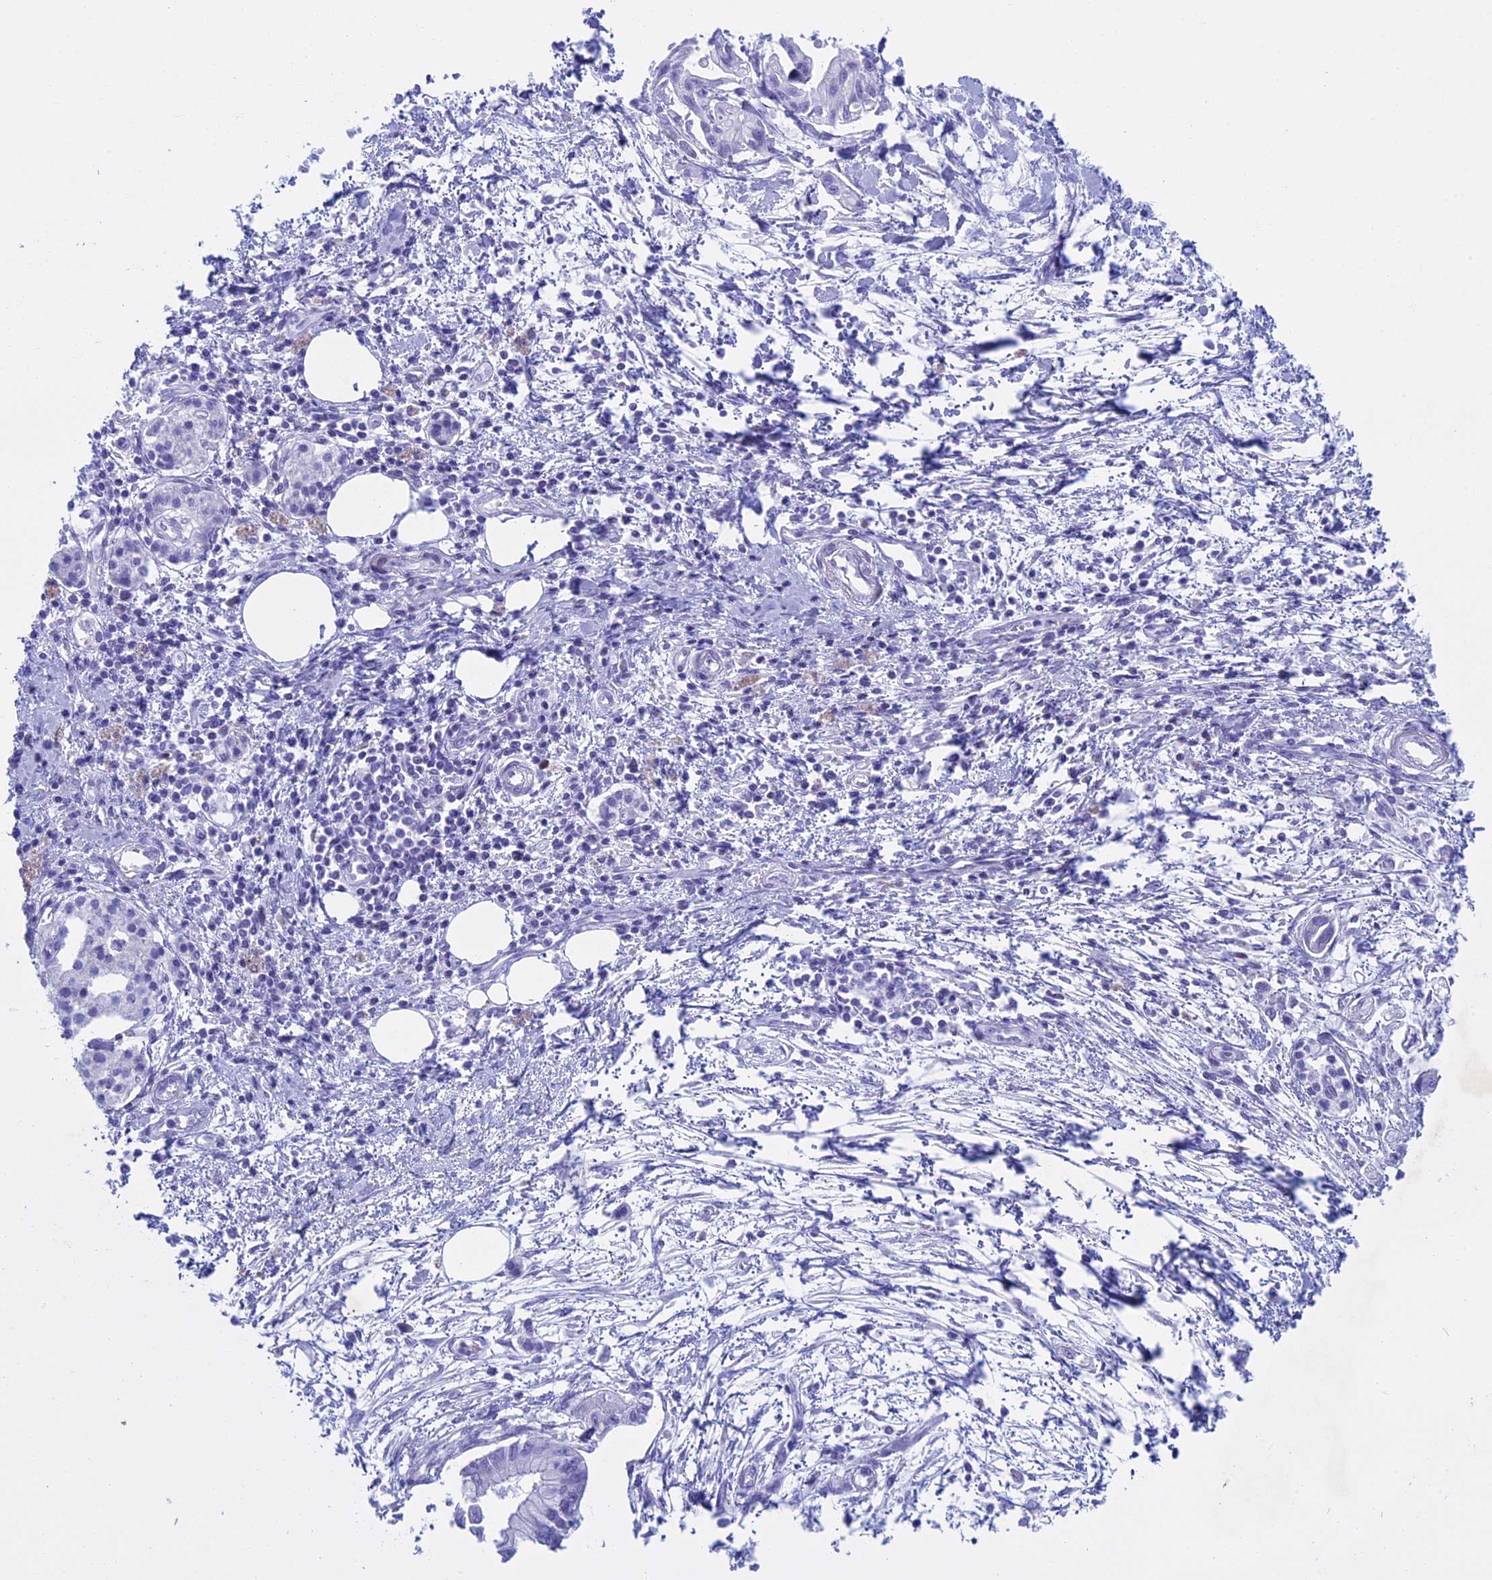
{"staining": {"intensity": "negative", "quantity": "none", "location": "none"}, "tissue": "pancreatic cancer", "cell_type": "Tumor cells", "image_type": "cancer", "snomed": [{"axis": "morphology", "description": "Adenocarcinoma, NOS"}, {"axis": "topography", "description": "Pancreas"}], "caption": "High magnification brightfield microscopy of pancreatic adenocarcinoma stained with DAB (brown) and counterstained with hematoxylin (blue): tumor cells show no significant positivity.", "gene": "KCTD21", "patient": {"sex": "male", "age": 48}}